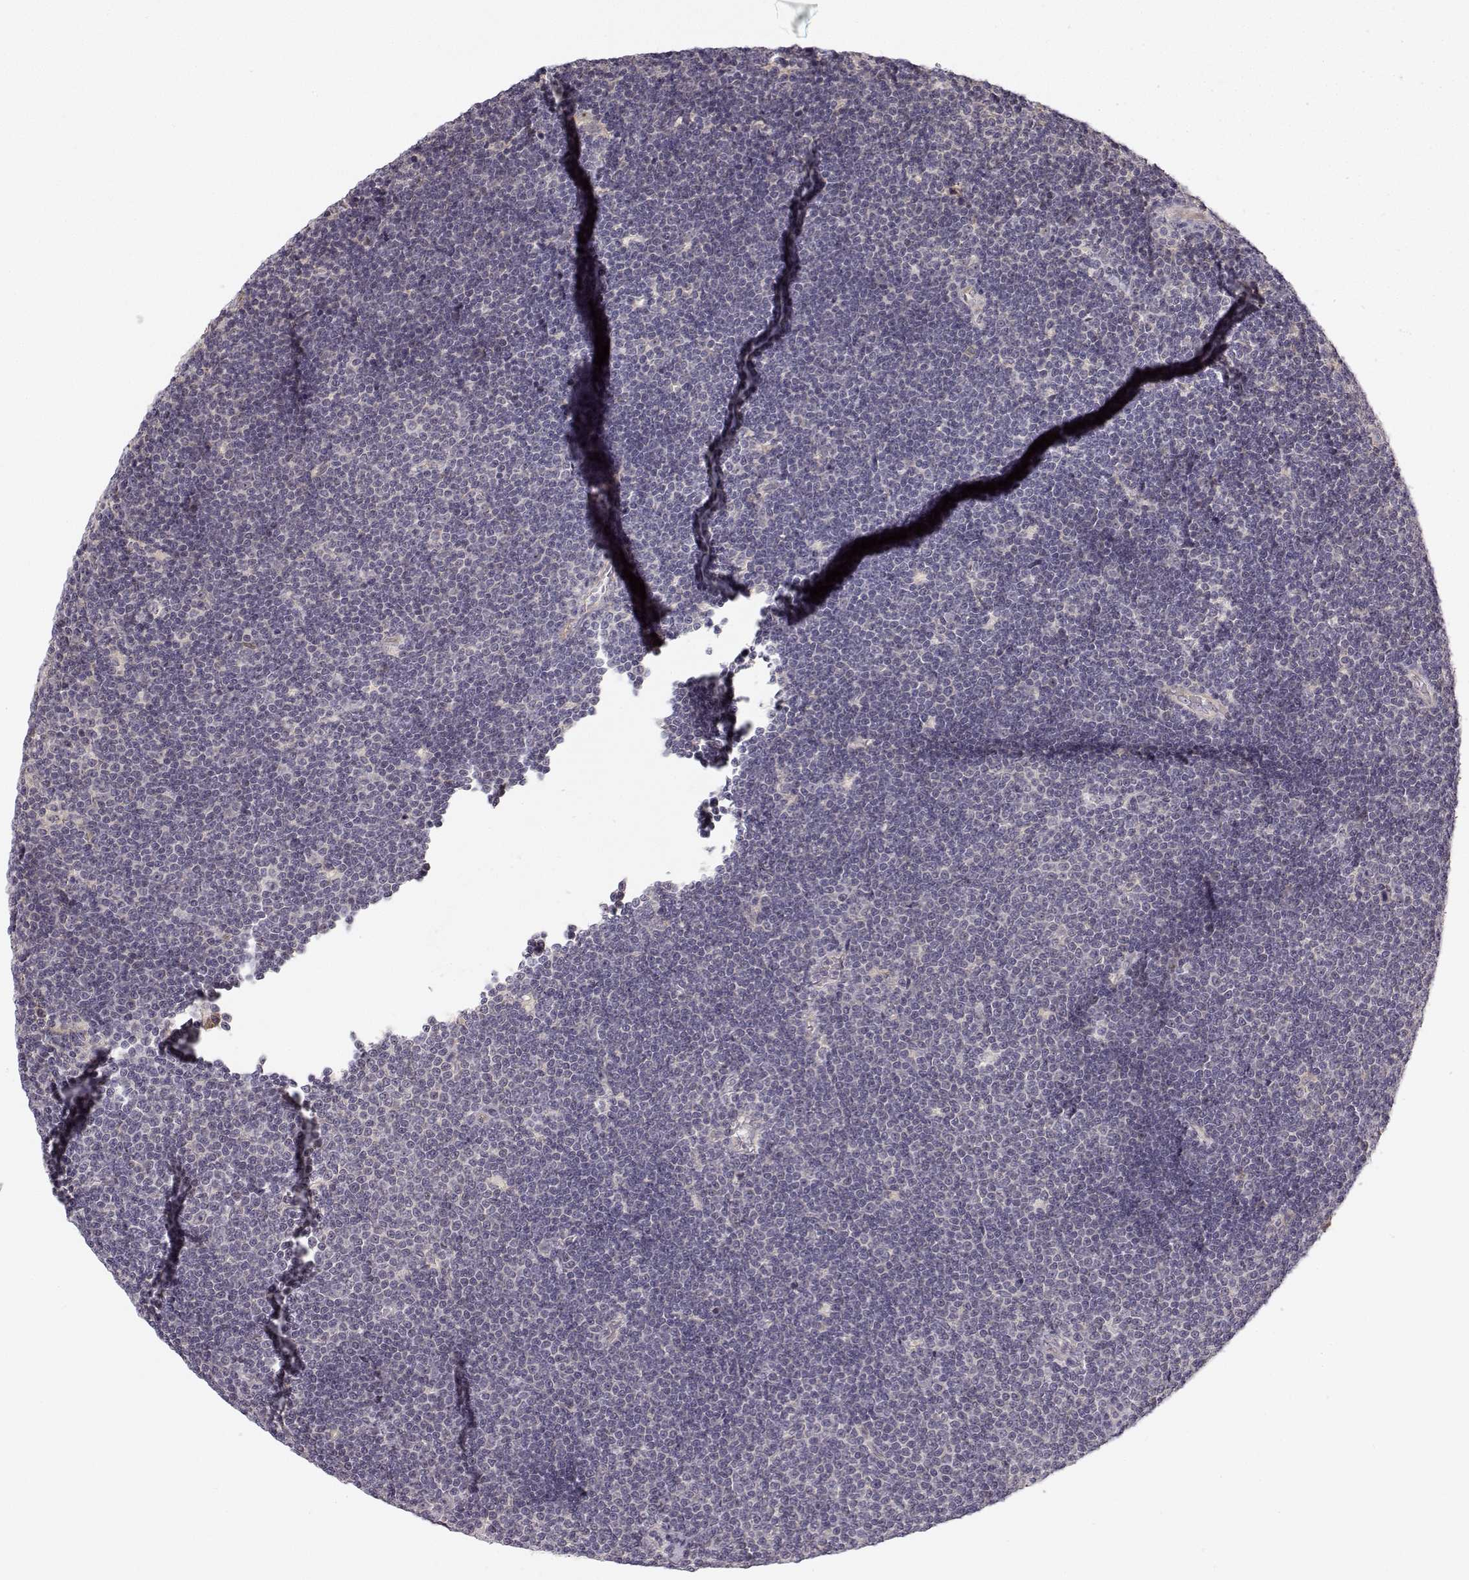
{"staining": {"intensity": "negative", "quantity": "none", "location": "none"}, "tissue": "lymphoma", "cell_type": "Tumor cells", "image_type": "cancer", "snomed": [{"axis": "morphology", "description": "Malignant lymphoma, non-Hodgkin's type, Low grade"}, {"axis": "topography", "description": "Brain"}], "caption": "High power microscopy photomicrograph of an immunohistochemistry (IHC) micrograph of low-grade malignant lymphoma, non-Hodgkin's type, revealing no significant expression in tumor cells.", "gene": "MED12L", "patient": {"sex": "female", "age": 66}}